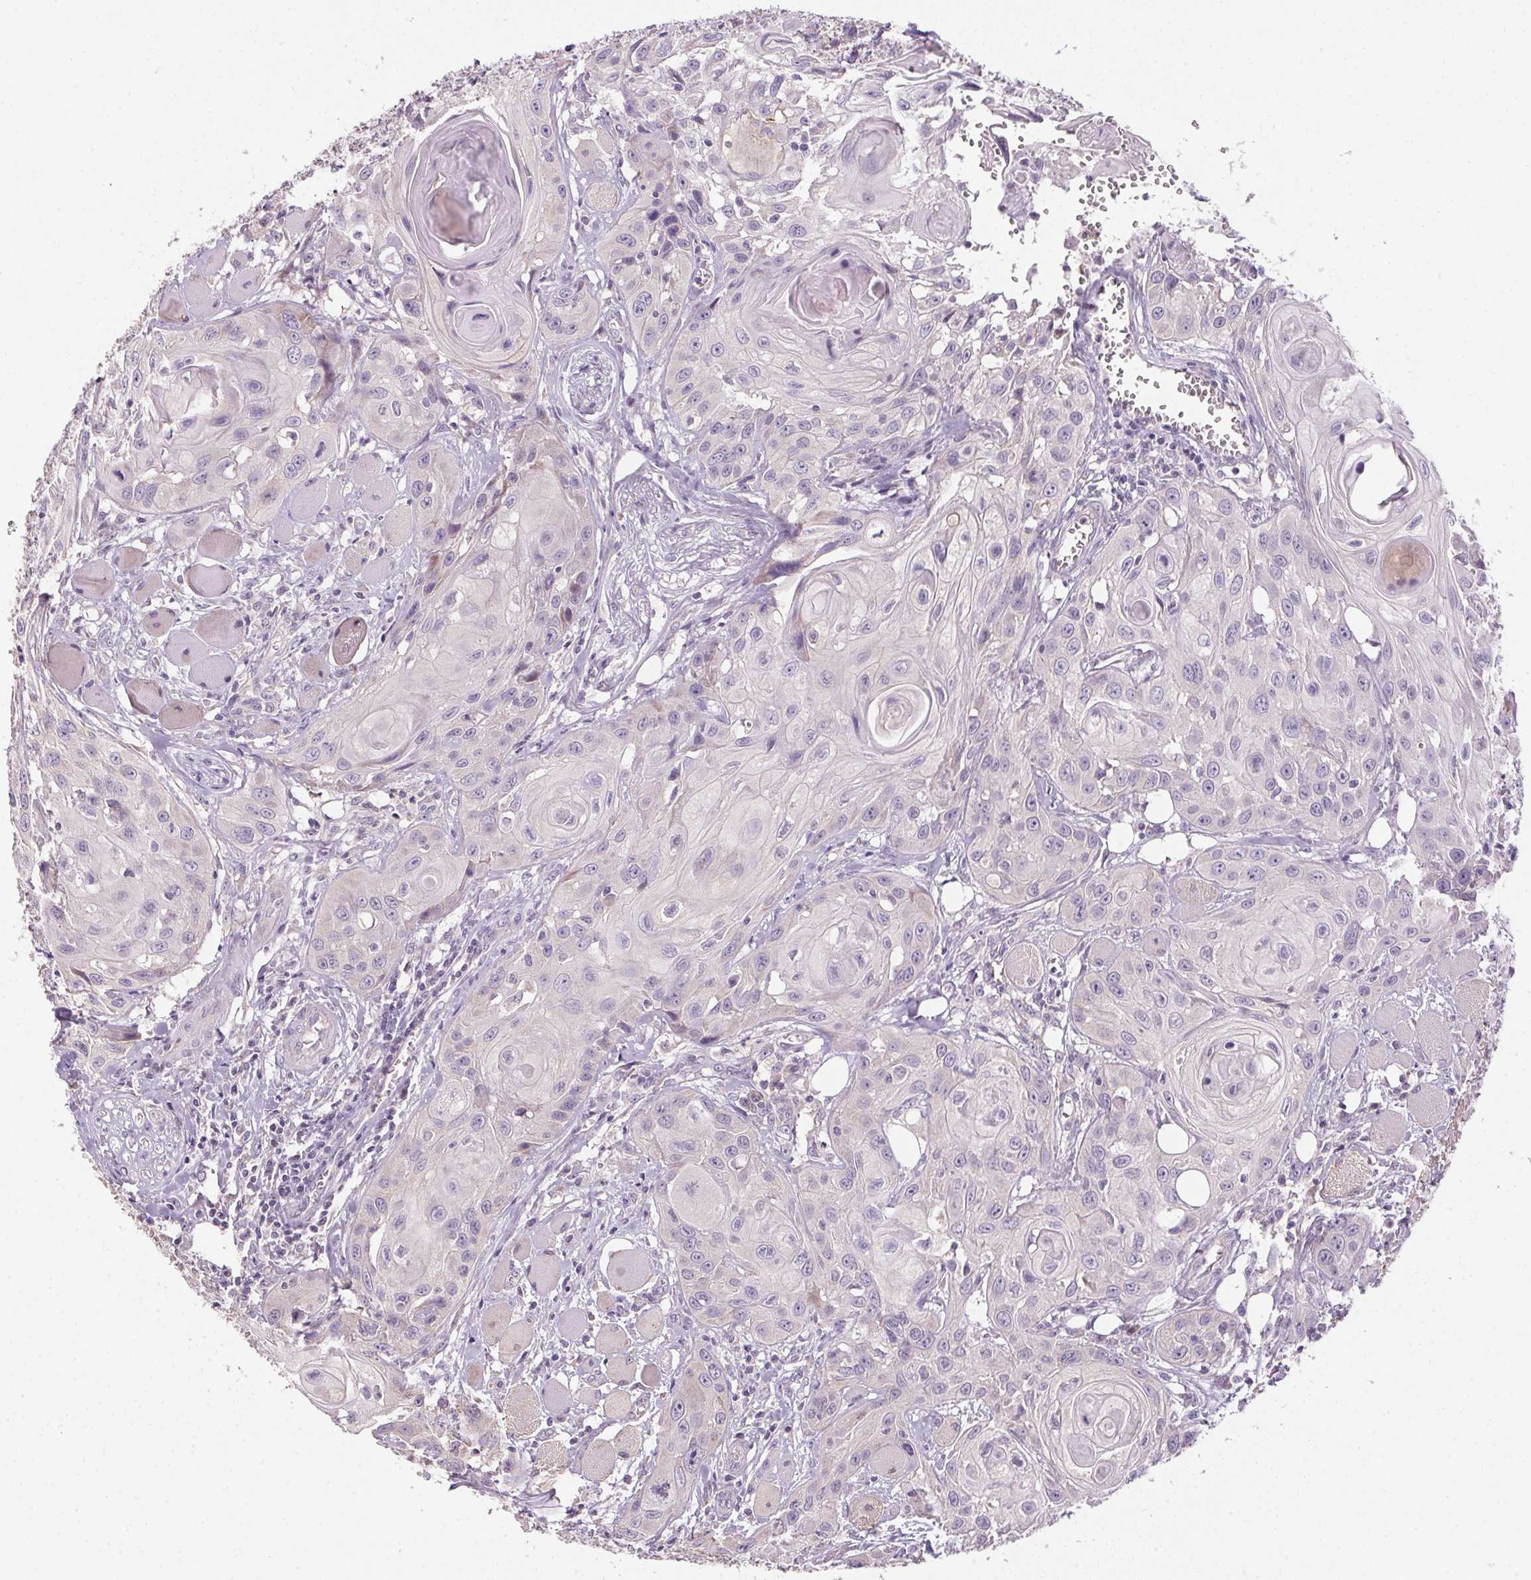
{"staining": {"intensity": "negative", "quantity": "none", "location": "none"}, "tissue": "head and neck cancer", "cell_type": "Tumor cells", "image_type": "cancer", "snomed": [{"axis": "morphology", "description": "Squamous cell carcinoma, NOS"}, {"axis": "topography", "description": "Oral tissue"}, {"axis": "topography", "description": "Head-Neck"}], "caption": "IHC histopathology image of neoplastic tissue: human head and neck cancer (squamous cell carcinoma) stained with DAB (3,3'-diaminobenzidine) reveals no significant protein positivity in tumor cells.", "gene": "SPACA9", "patient": {"sex": "male", "age": 58}}